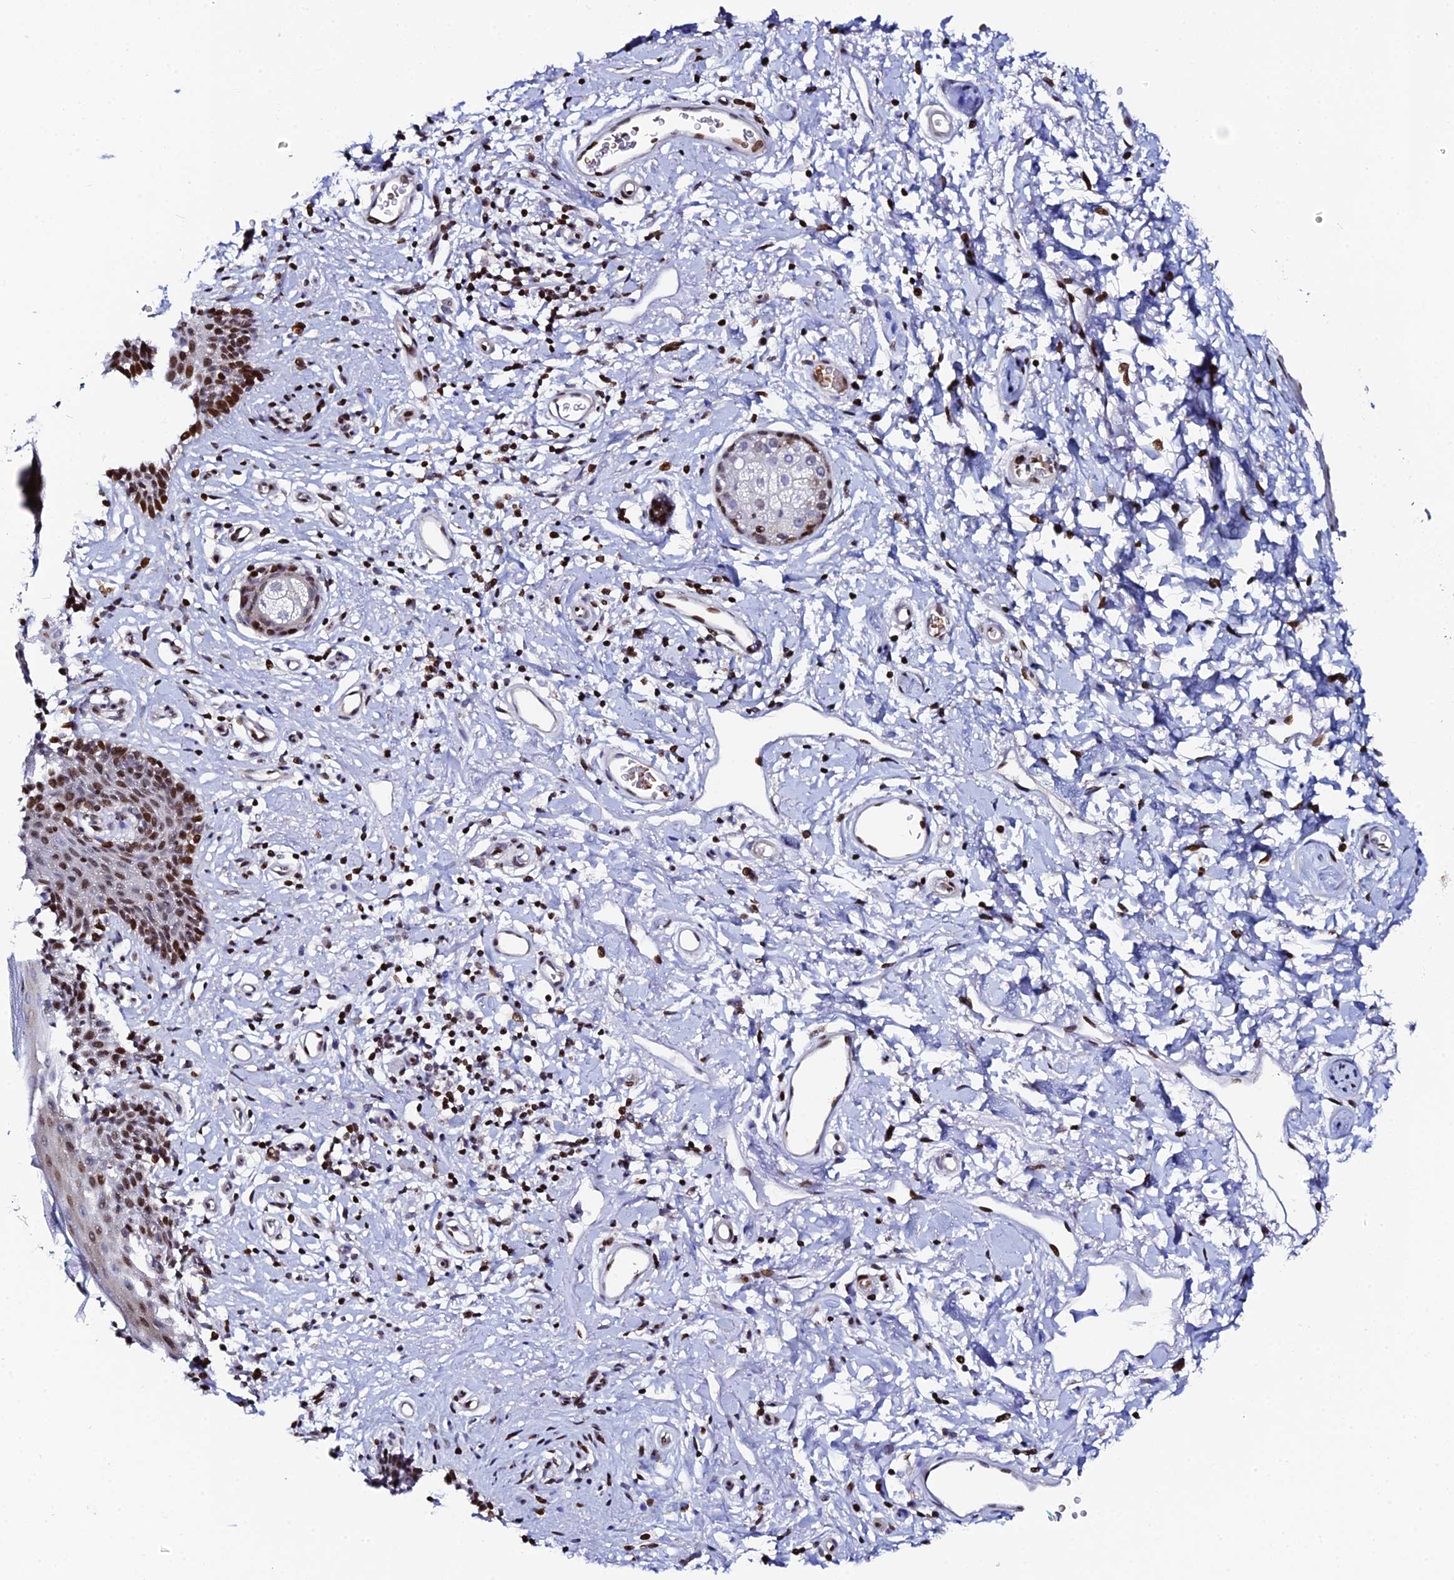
{"staining": {"intensity": "moderate", "quantity": "25%-75%", "location": "nuclear"}, "tissue": "skin", "cell_type": "Epidermal cells", "image_type": "normal", "snomed": [{"axis": "morphology", "description": "Normal tissue, NOS"}, {"axis": "topography", "description": "Vulva"}], "caption": "Moderate nuclear expression for a protein is identified in about 25%-75% of epidermal cells of unremarkable skin using immunohistochemistry.", "gene": "MYNN", "patient": {"sex": "female", "age": 66}}